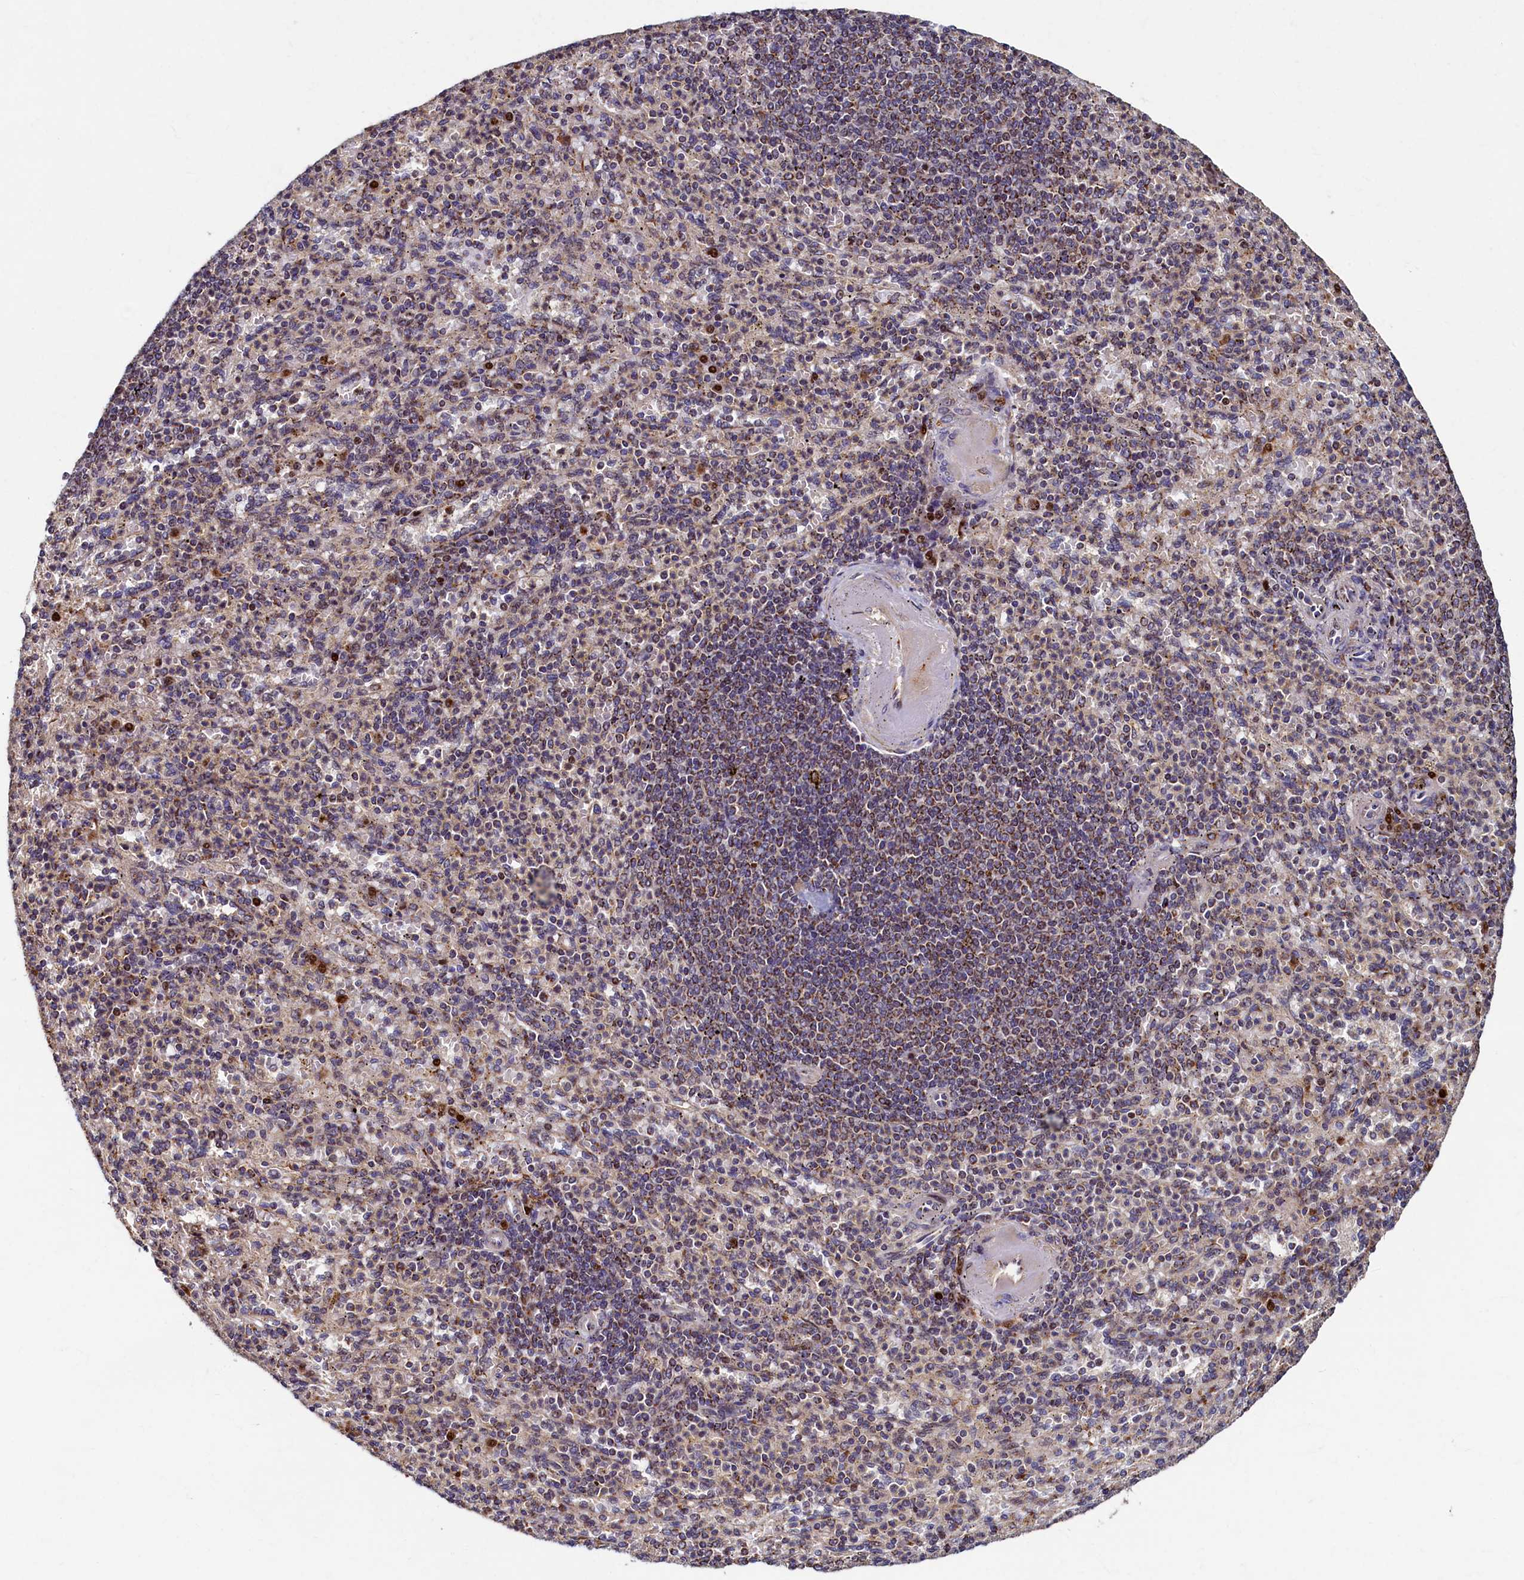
{"staining": {"intensity": "moderate", "quantity": "<25%", "location": "cytoplasmic/membranous"}, "tissue": "spleen", "cell_type": "Cells in red pulp", "image_type": "normal", "snomed": [{"axis": "morphology", "description": "Normal tissue, NOS"}, {"axis": "topography", "description": "Spleen"}], "caption": "Immunohistochemical staining of unremarkable spleen exhibits moderate cytoplasmic/membranous protein positivity in approximately <25% of cells in red pulp.", "gene": "NCKAP5L", "patient": {"sex": "female", "age": 74}}